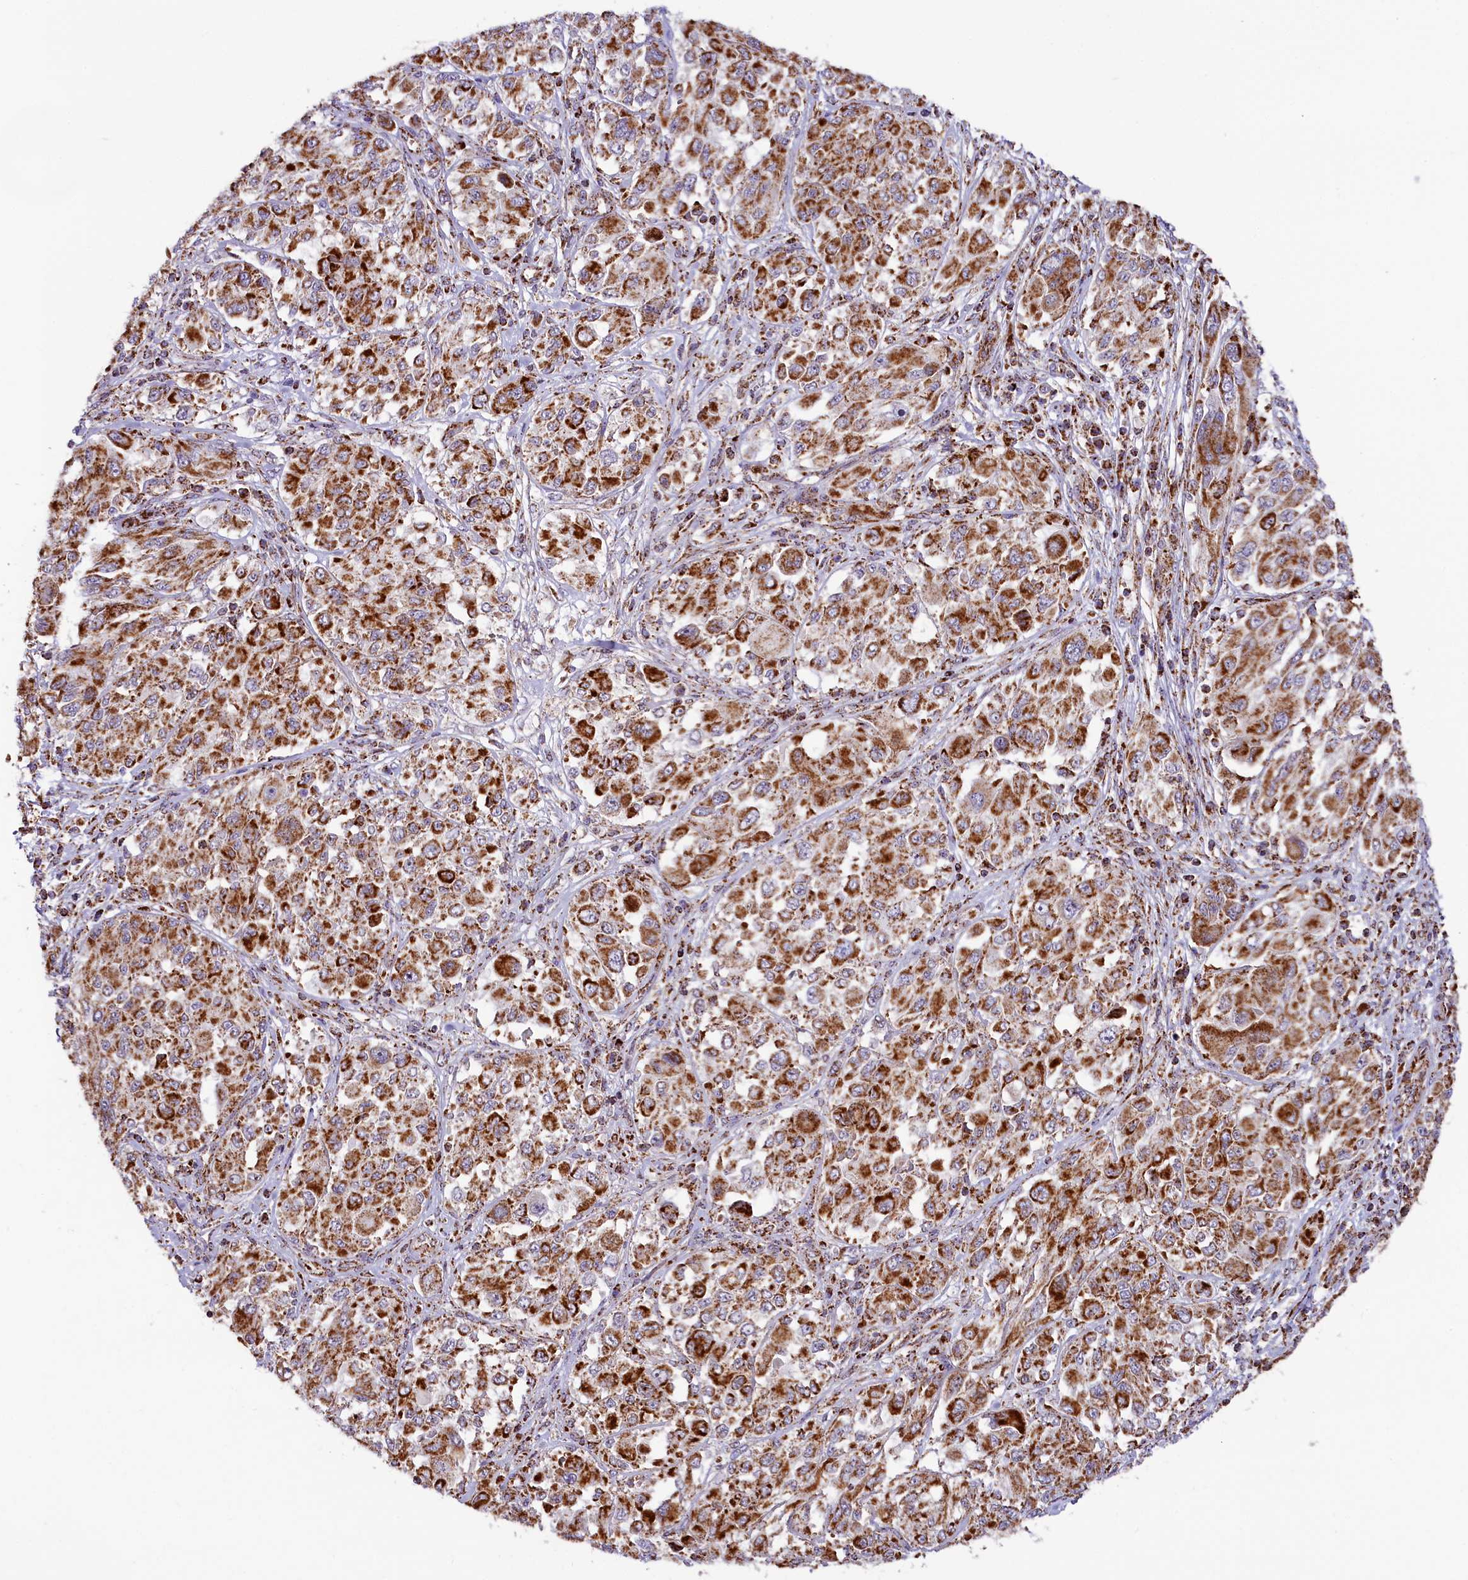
{"staining": {"intensity": "strong", "quantity": ">75%", "location": "cytoplasmic/membranous"}, "tissue": "melanoma", "cell_type": "Tumor cells", "image_type": "cancer", "snomed": [{"axis": "morphology", "description": "Malignant melanoma, NOS"}, {"axis": "topography", "description": "Skin"}], "caption": "This histopathology image shows immunohistochemistry staining of human malignant melanoma, with high strong cytoplasmic/membranous positivity in about >75% of tumor cells.", "gene": "NDUFA8", "patient": {"sex": "female", "age": 91}}